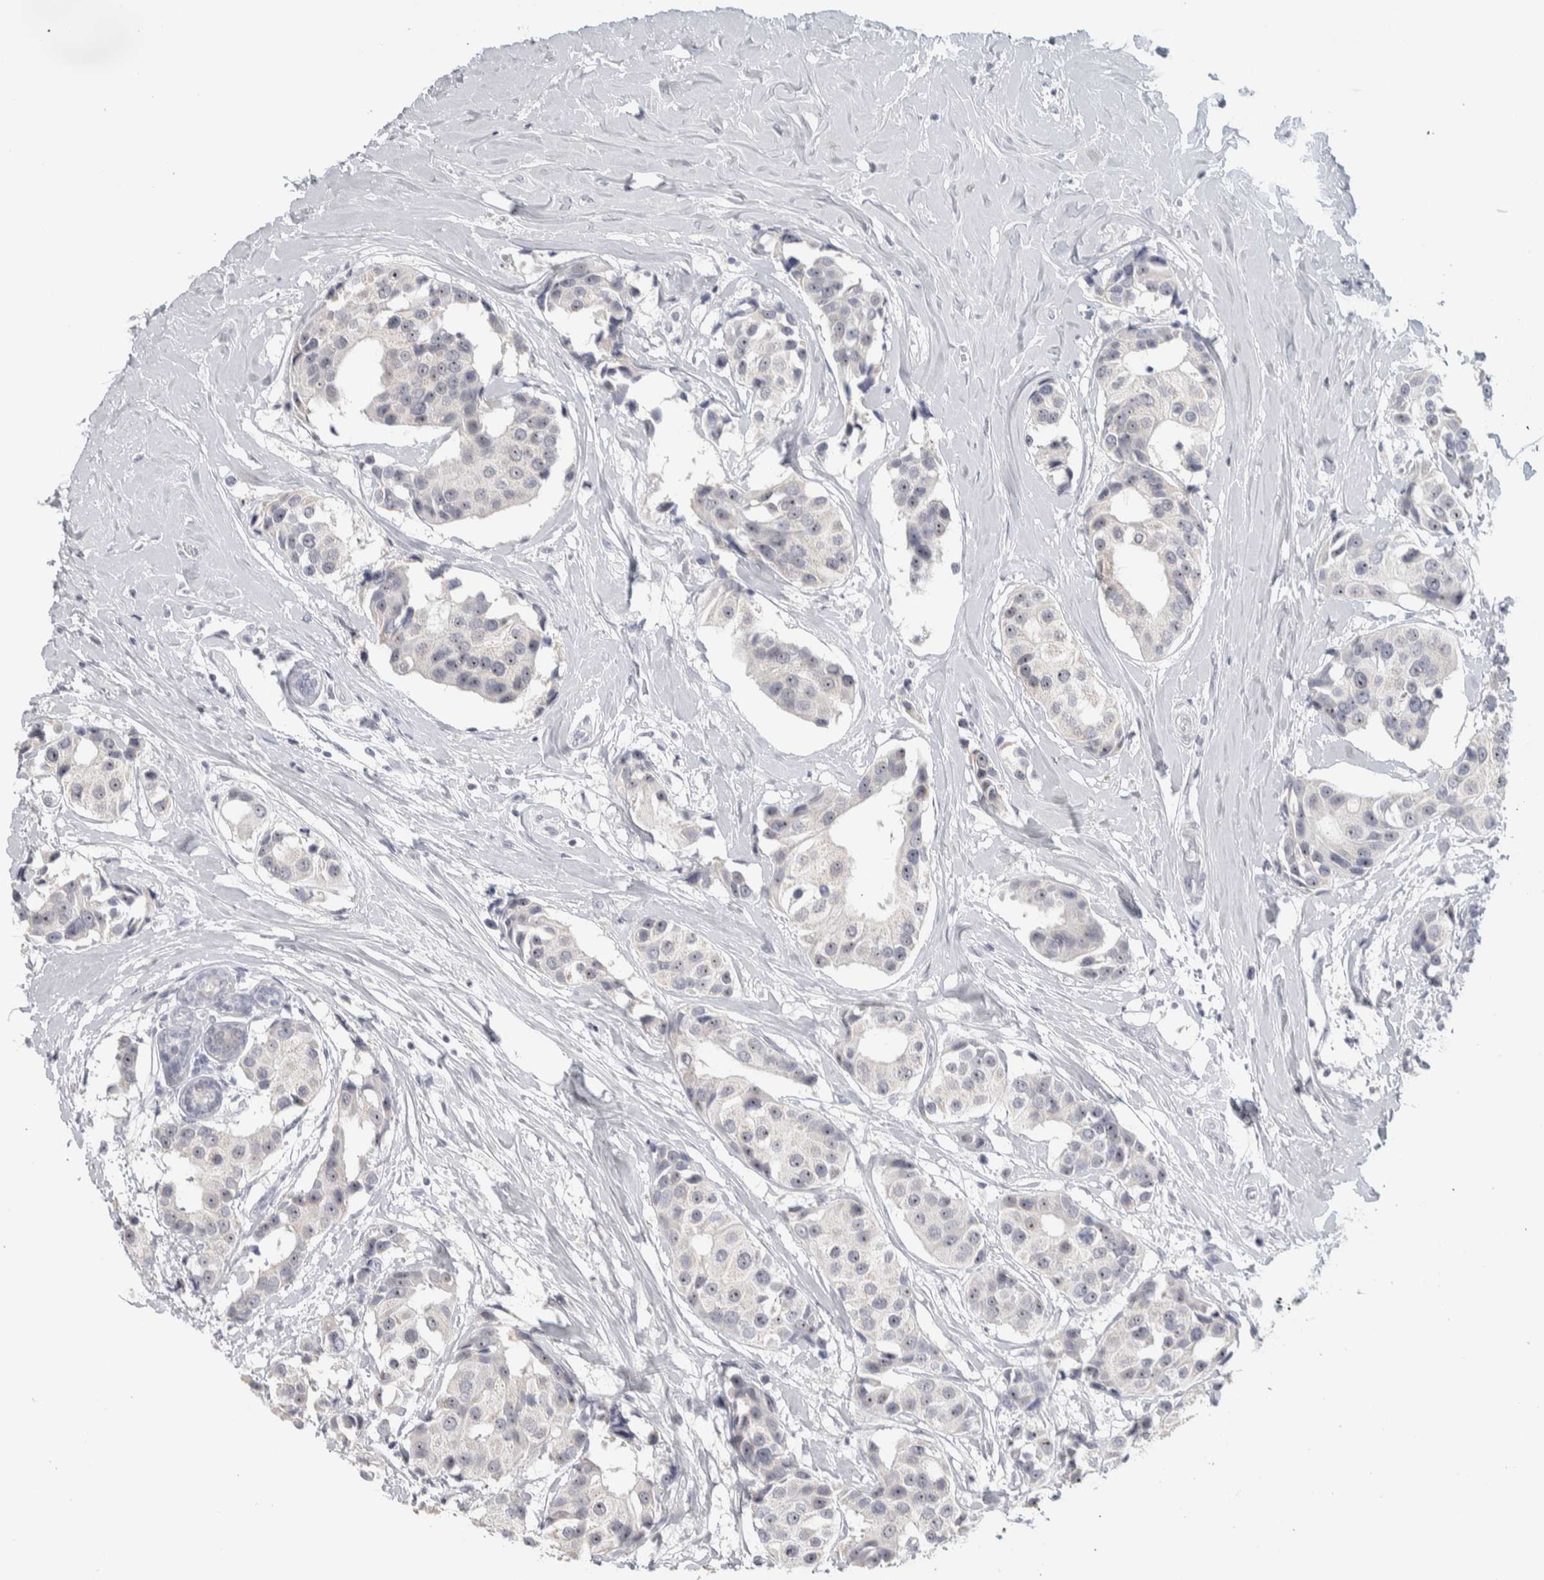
{"staining": {"intensity": "moderate", "quantity": "25%-75%", "location": "nuclear"}, "tissue": "breast cancer", "cell_type": "Tumor cells", "image_type": "cancer", "snomed": [{"axis": "morphology", "description": "Normal tissue, NOS"}, {"axis": "morphology", "description": "Duct carcinoma"}, {"axis": "topography", "description": "Breast"}], "caption": "Brown immunohistochemical staining in human infiltrating ductal carcinoma (breast) demonstrates moderate nuclear expression in about 25%-75% of tumor cells. (DAB IHC with brightfield microscopy, high magnification).", "gene": "DCXR", "patient": {"sex": "female", "age": 39}}